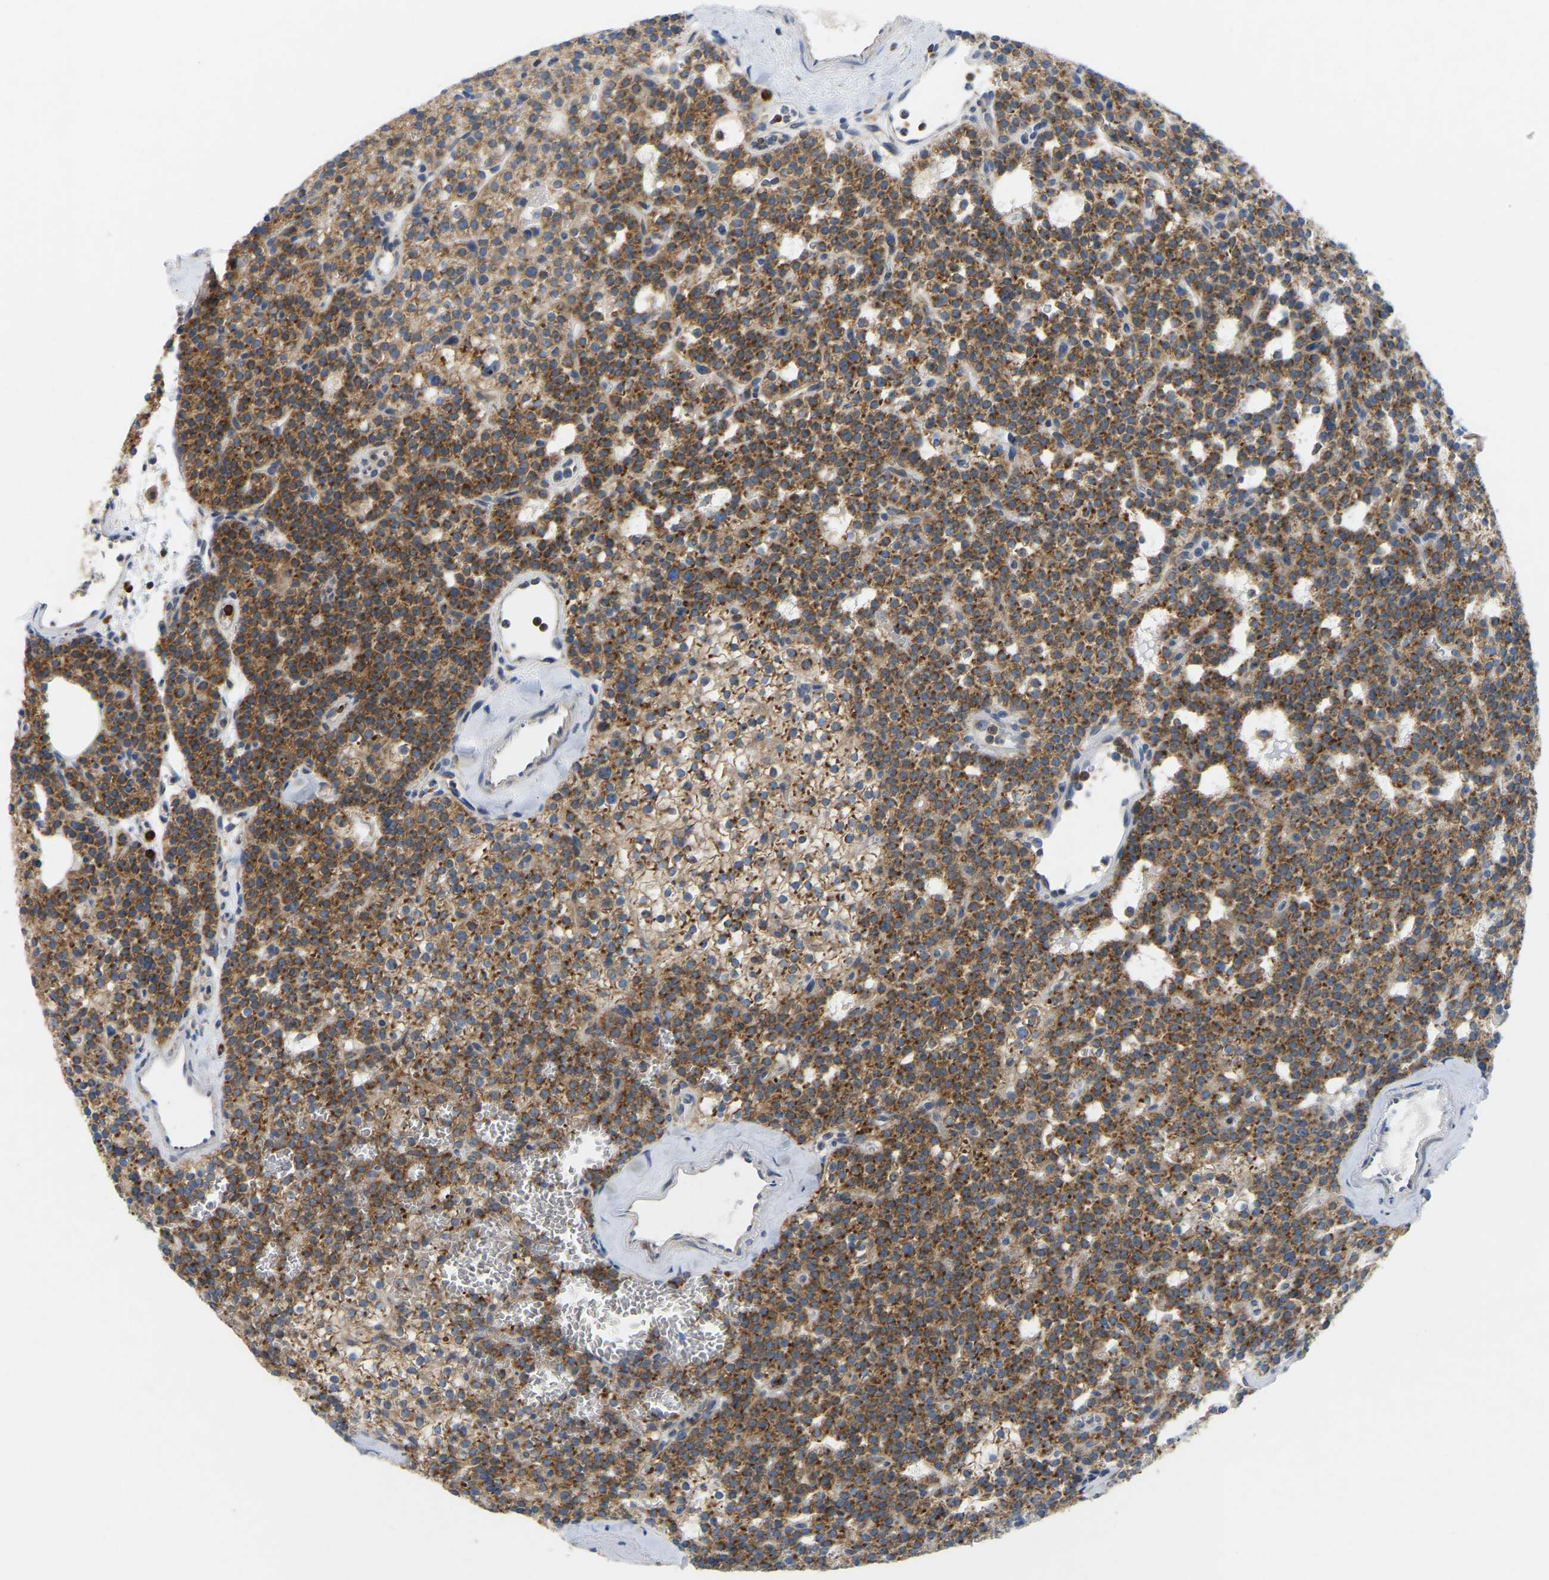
{"staining": {"intensity": "moderate", "quantity": ">75%", "location": "cytoplasmic/membranous"}, "tissue": "parathyroid gland", "cell_type": "Glandular cells", "image_type": "normal", "snomed": [{"axis": "morphology", "description": "Normal tissue, NOS"}, {"axis": "morphology", "description": "Adenoma, NOS"}, {"axis": "topography", "description": "Parathyroid gland"}], "caption": "A high-resolution histopathology image shows immunohistochemistry staining of benign parathyroid gland, which displays moderate cytoplasmic/membranous staining in about >75% of glandular cells. The staining is performed using DAB (3,3'-diaminobenzidine) brown chromogen to label protein expression. The nuclei are counter-stained blue using hematoxylin.", "gene": "SND1", "patient": {"sex": "female", "age": 74}}